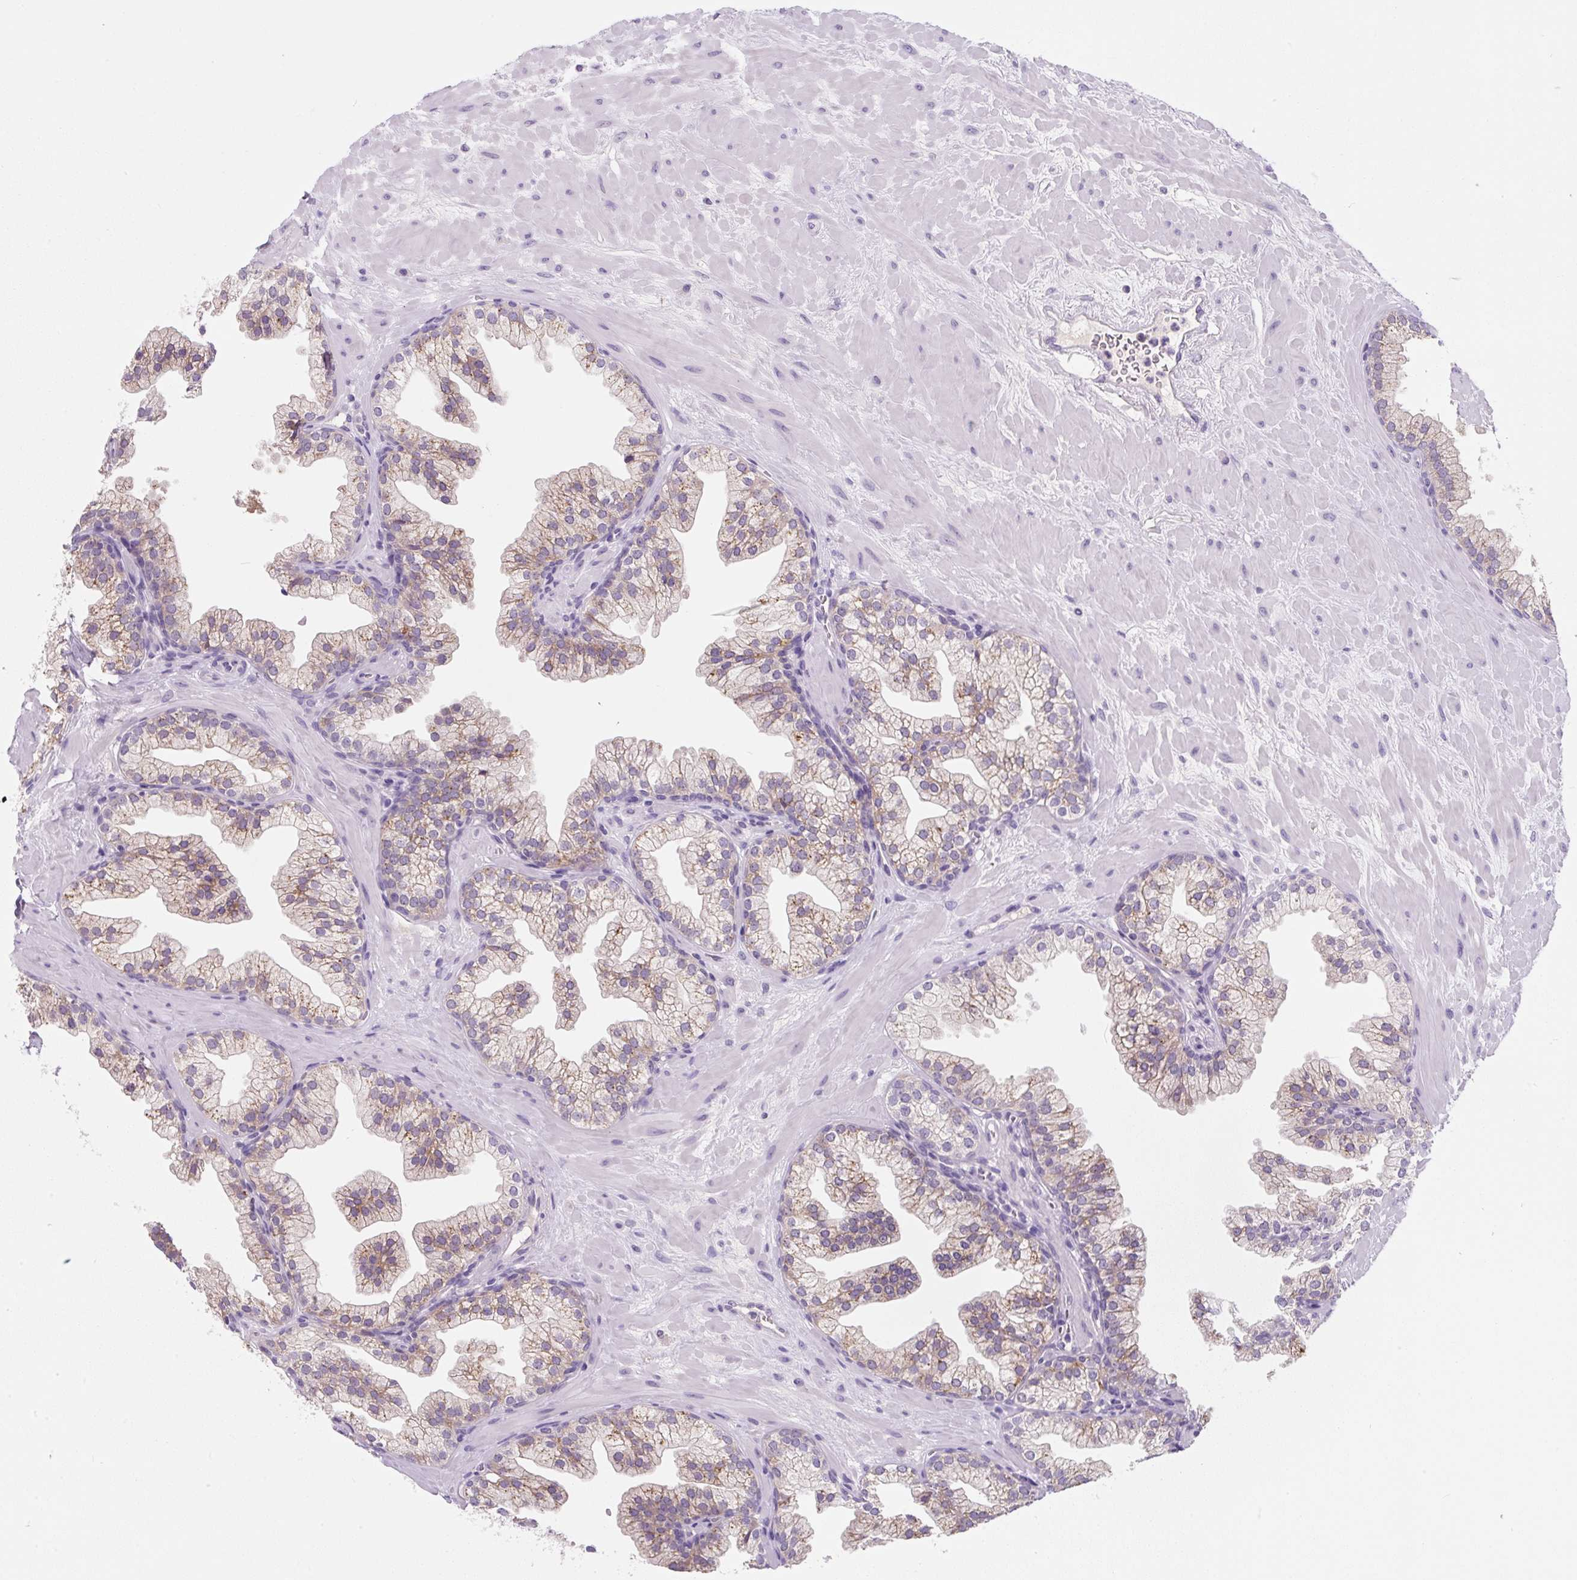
{"staining": {"intensity": "moderate", "quantity": "25%-75%", "location": "cytoplasmic/membranous"}, "tissue": "prostate", "cell_type": "Glandular cells", "image_type": "normal", "snomed": [{"axis": "morphology", "description": "Normal tissue, NOS"}, {"axis": "topography", "description": "Prostate"}, {"axis": "topography", "description": "Peripheral nerve tissue"}], "caption": "IHC image of unremarkable prostate: prostate stained using immunohistochemistry (IHC) demonstrates medium levels of moderate protein expression localized specifically in the cytoplasmic/membranous of glandular cells, appearing as a cytoplasmic/membranous brown color.", "gene": "FZD5", "patient": {"sex": "male", "age": 61}}